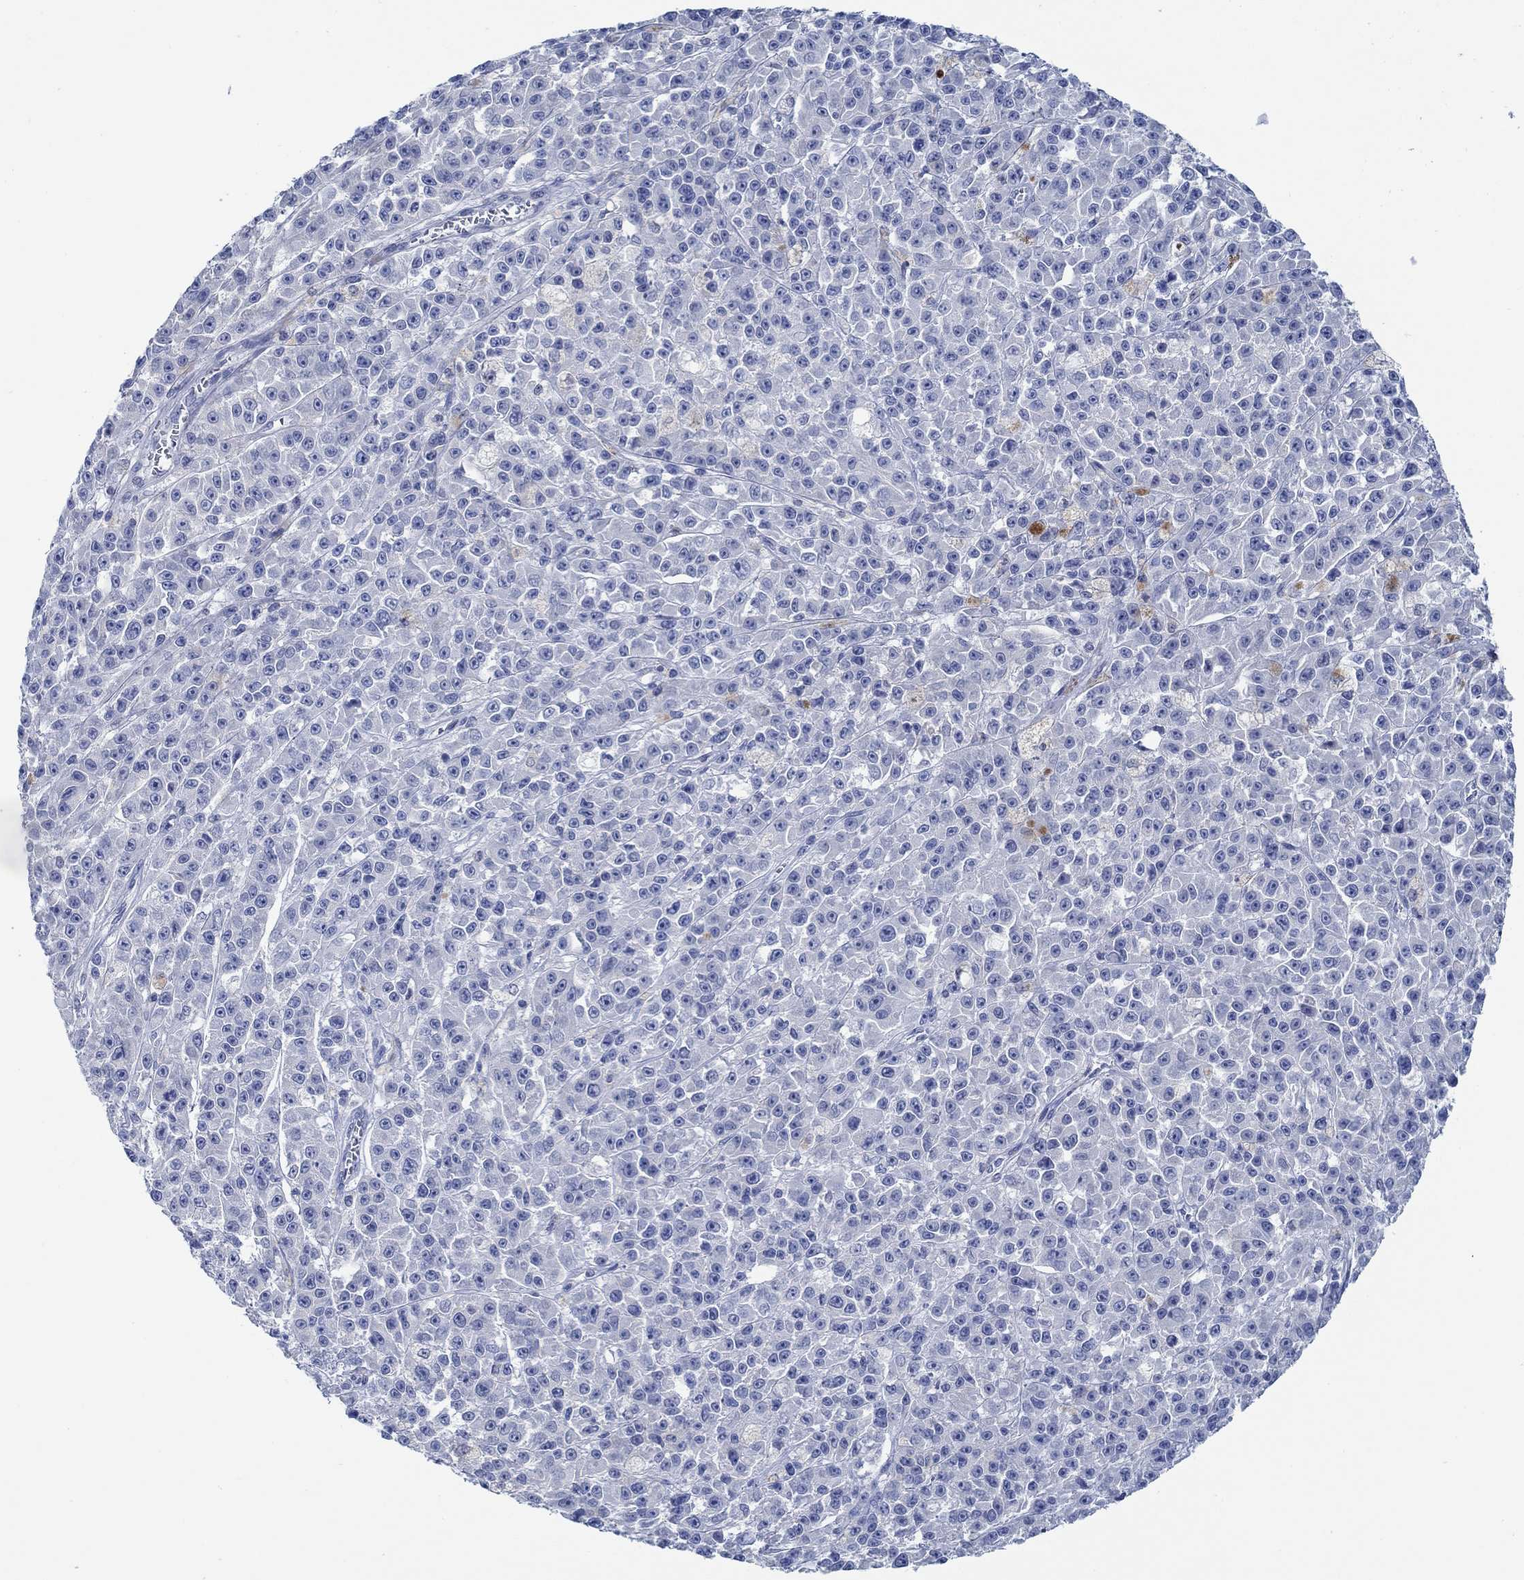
{"staining": {"intensity": "negative", "quantity": "none", "location": "none"}, "tissue": "melanoma", "cell_type": "Tumor cells", "image_type": "cancer", "snomed": [{"axis": "morphology", "description": "Malignant melanoma, NOS"}, {"axis": "topography", "description": "Skin"}], "caption": "DAB (3,3'-diaminobenzidine) immunohistochemical staining of melanoma shows no significant expression in tumor cells. (DAB (3,3'-diaminobenzidine) immunohistochemistry (IHC) visualized using brightfield microscopy, high magnification).", "gene": "PPP1R17", "patient": {"sex": "female", "age": 58}}